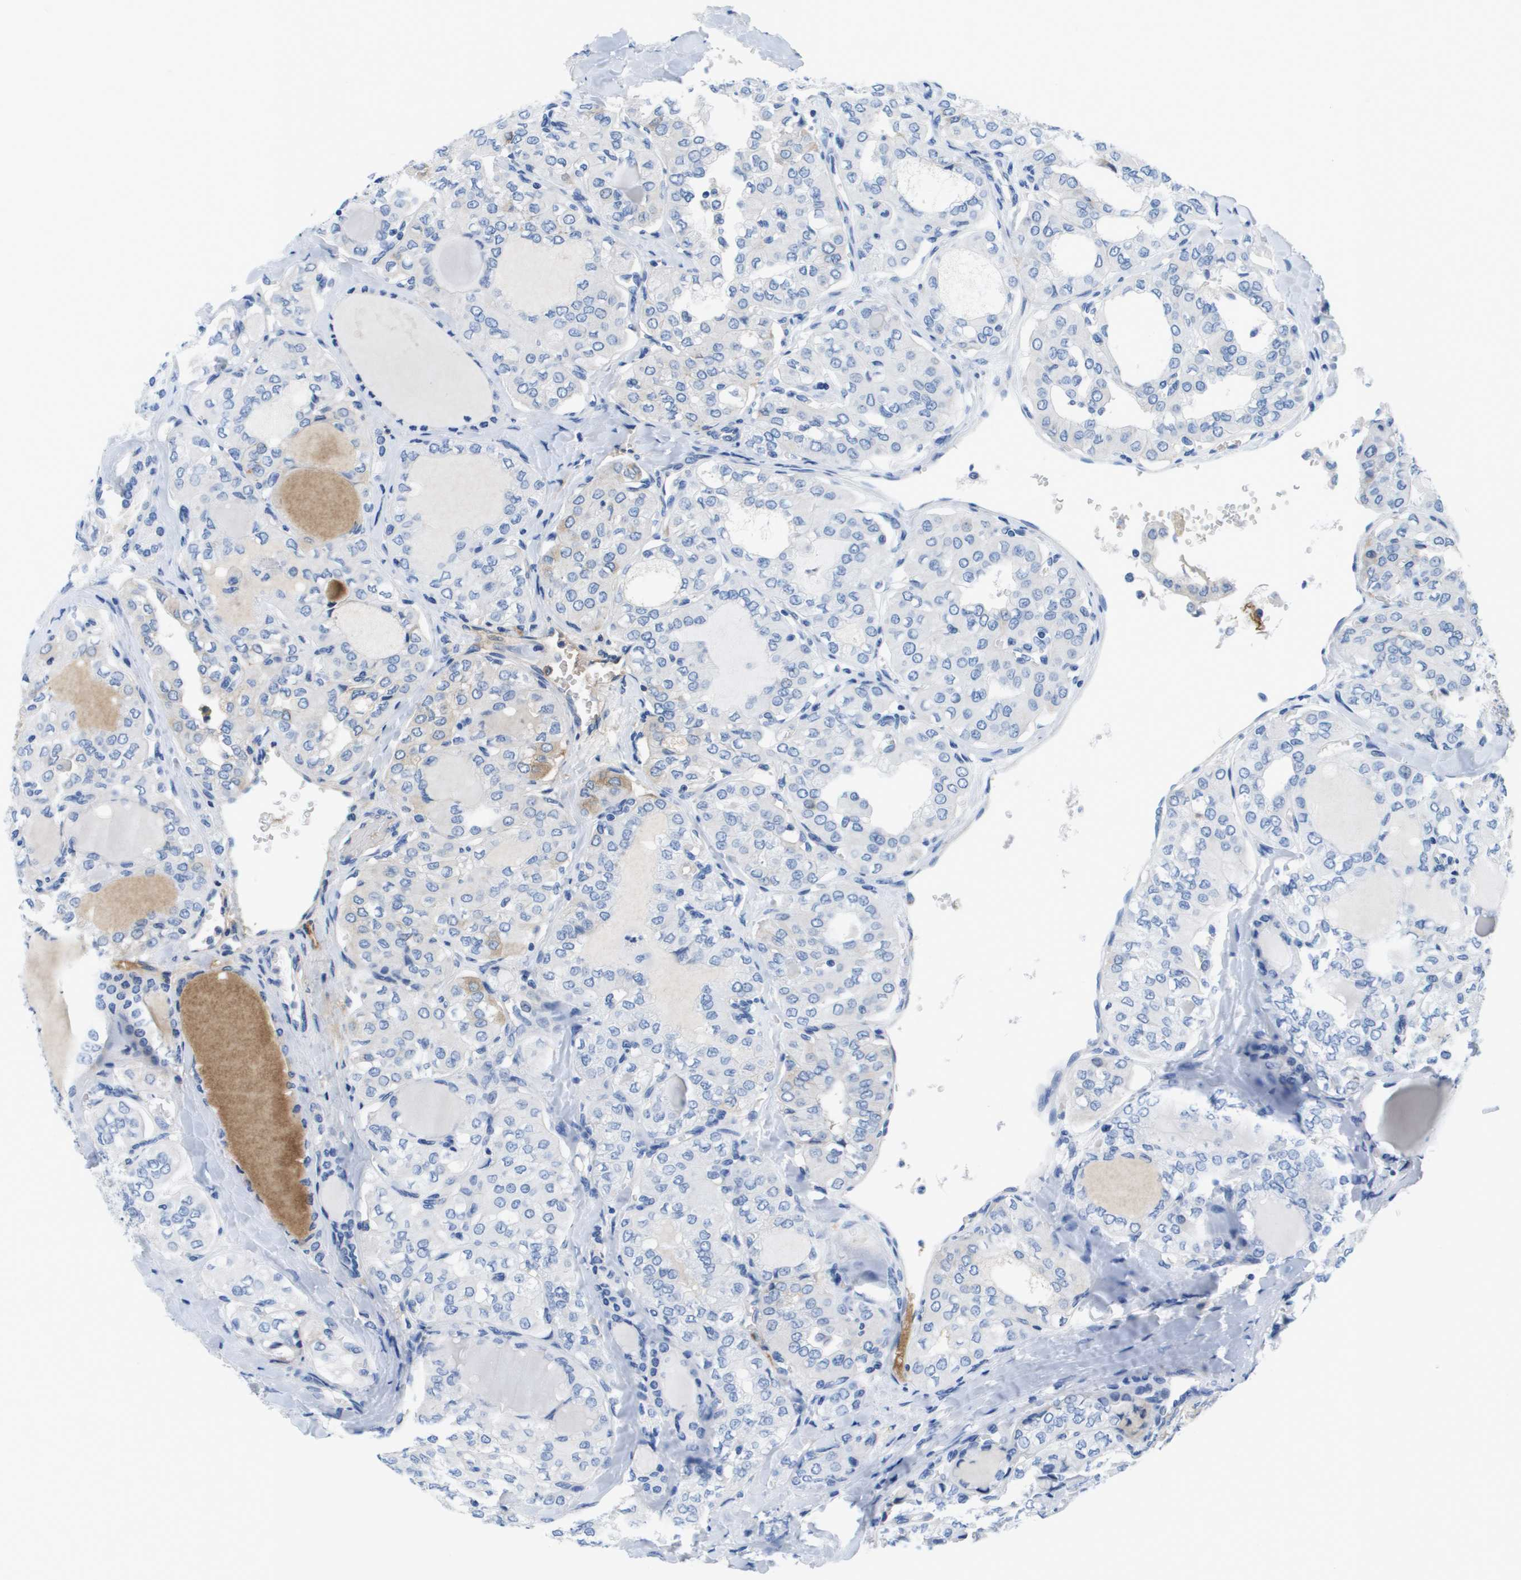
{"staining": {"intensity": "negative", "quantity": "none", "location": "none"}, "tissue": "thyroid cancer", "cell_type": "Tumor cells", "image_type": "cancer", "snomed": [{"axis": "morphology", "description": "Papillary adenocarcinoma, NOS"}, {"axis": "topography", "description": "Thyroid gland"}], "caption": "Thyroid cancer (papillary adenocarcinoma) was stained to show a protein in brown. There is no significant staining in tumor cells. (Stains: DAB immunohistochemistry with hematoxylin counter stain, Microscopy: brightfield microscopy at high magnification).", "gene": "APOA1", "patient": {"sex": "male", "age": 33}}